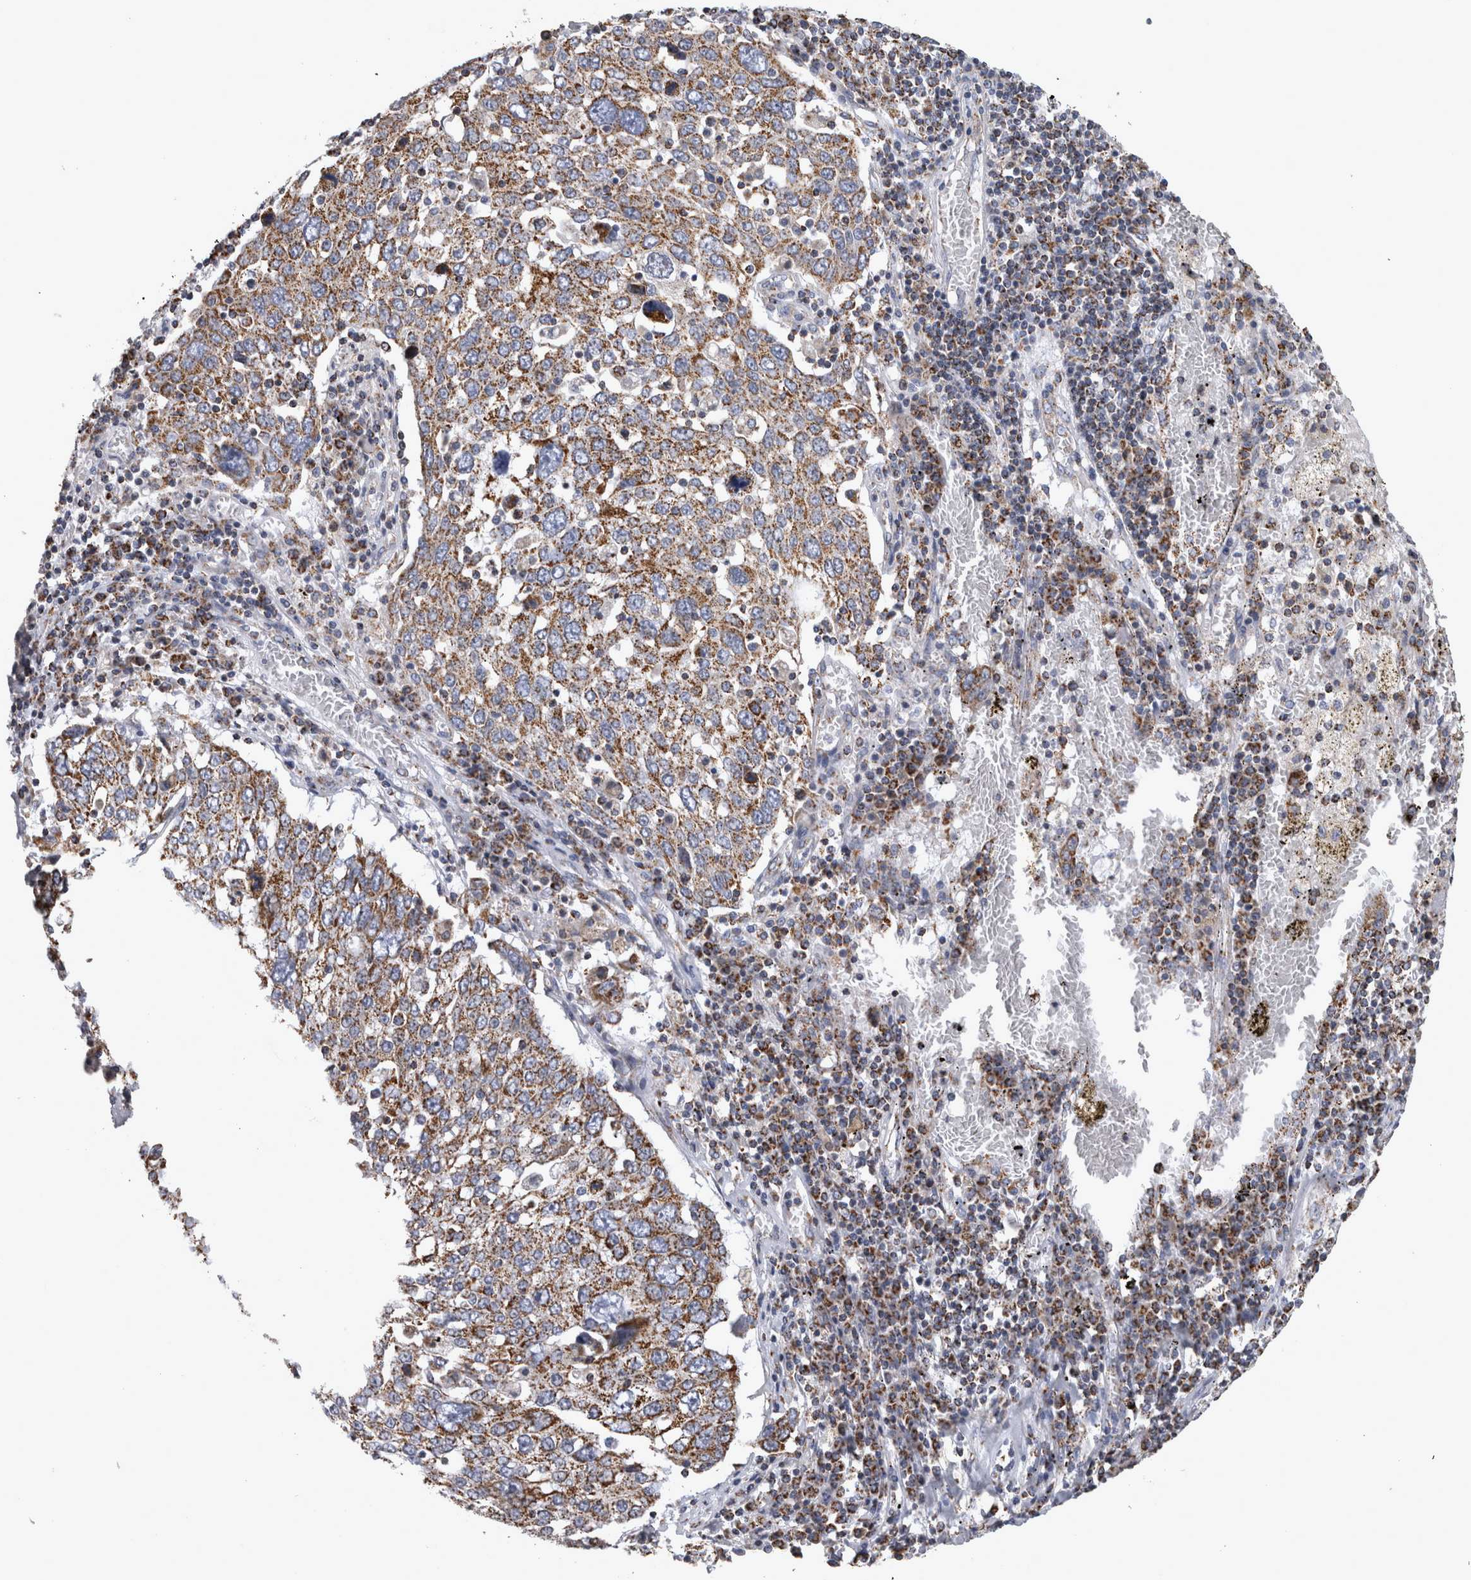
{"staining": {"intensity": "moderate", "quantity": ">75%", "location": "cytoplasmic/membranous"}, "tissue": "lung cancer", "cell_type": "Tumor cells", "image_type": "cancer", "snomed": [{"axis": "morphology", "description": "Squamous cell carcinoma, NOS"}, {"axis": "topography", "description": "Lung"}], "caption": "Immunohistochemistry (IHC) (DAB) staining of human squamous cell carcinoma (lung) displays moderate cytoplasmic/membranous protein staining in approximately >75% of tumor cells.", "gene": "MDH2", "patient": {"sex": "male", "age": 65}}